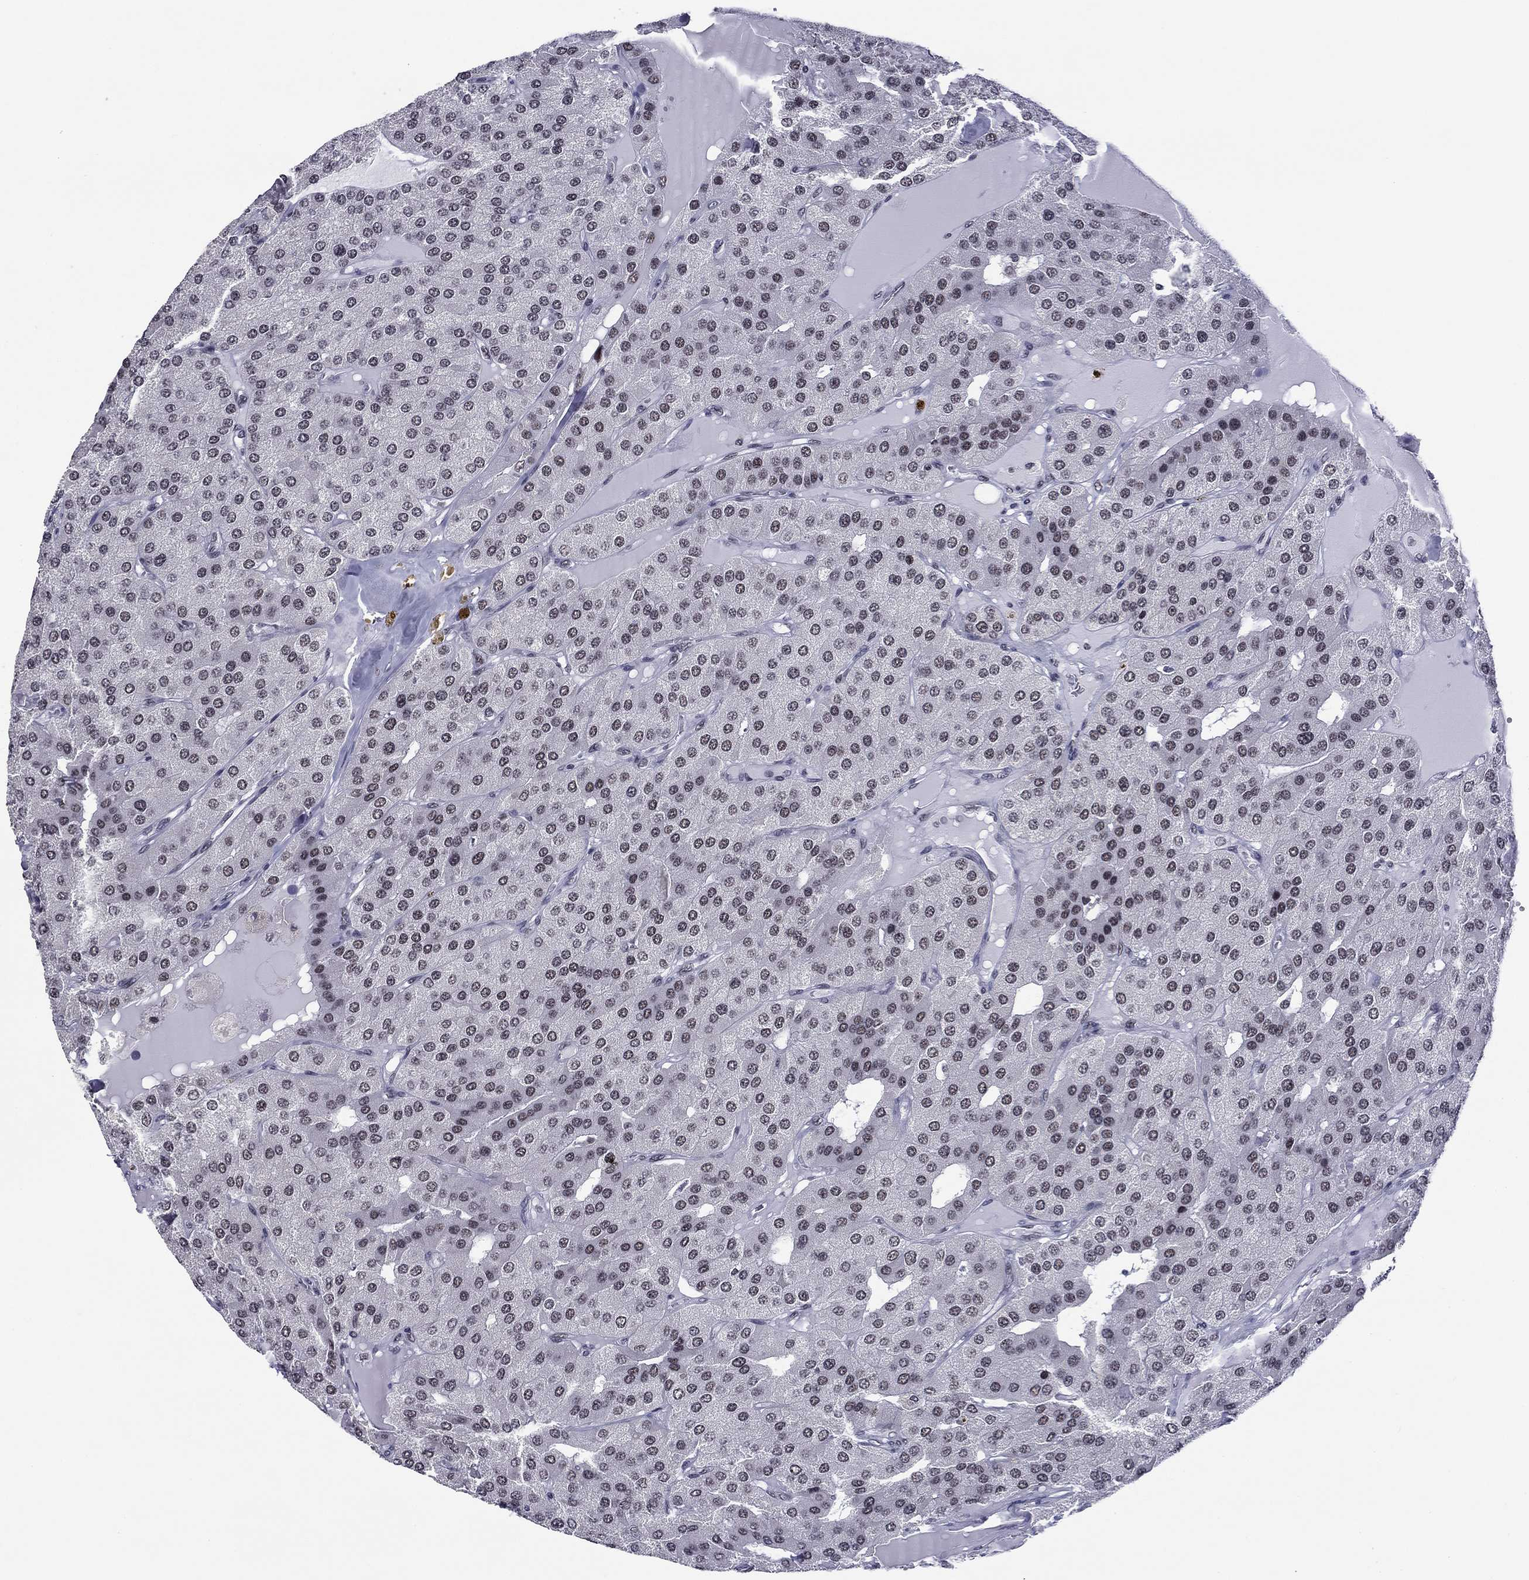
{"staining": {"intensity": "weak", "quantity": "<25%", "location": "nuclear"}, "tissue": "parathyroid gland", "cell_type": "Glandular cells", "image_type": "normal", "snomed": [{"axis": "morphology", "description": "Normal tissue, NOS"}, {"axis": "morphology", "description": "Adenoma, NOS"}, {"axis": "topography", "description": "Parathyroid gland"}], "caption": "Immunohistochemistry (IHC) image of unremarkable parathyroid gland stained for a protein (brown), which reveals no staining in glandular cells. Brightfield microscopy of immunohistochemistry stained with DAB (3,3'-diaminobenzidine) (brown) and hematoxylin (blue), captured at high magnification.", "gene": "ETV5", "patient": {"sex": "female", "age": 86}}